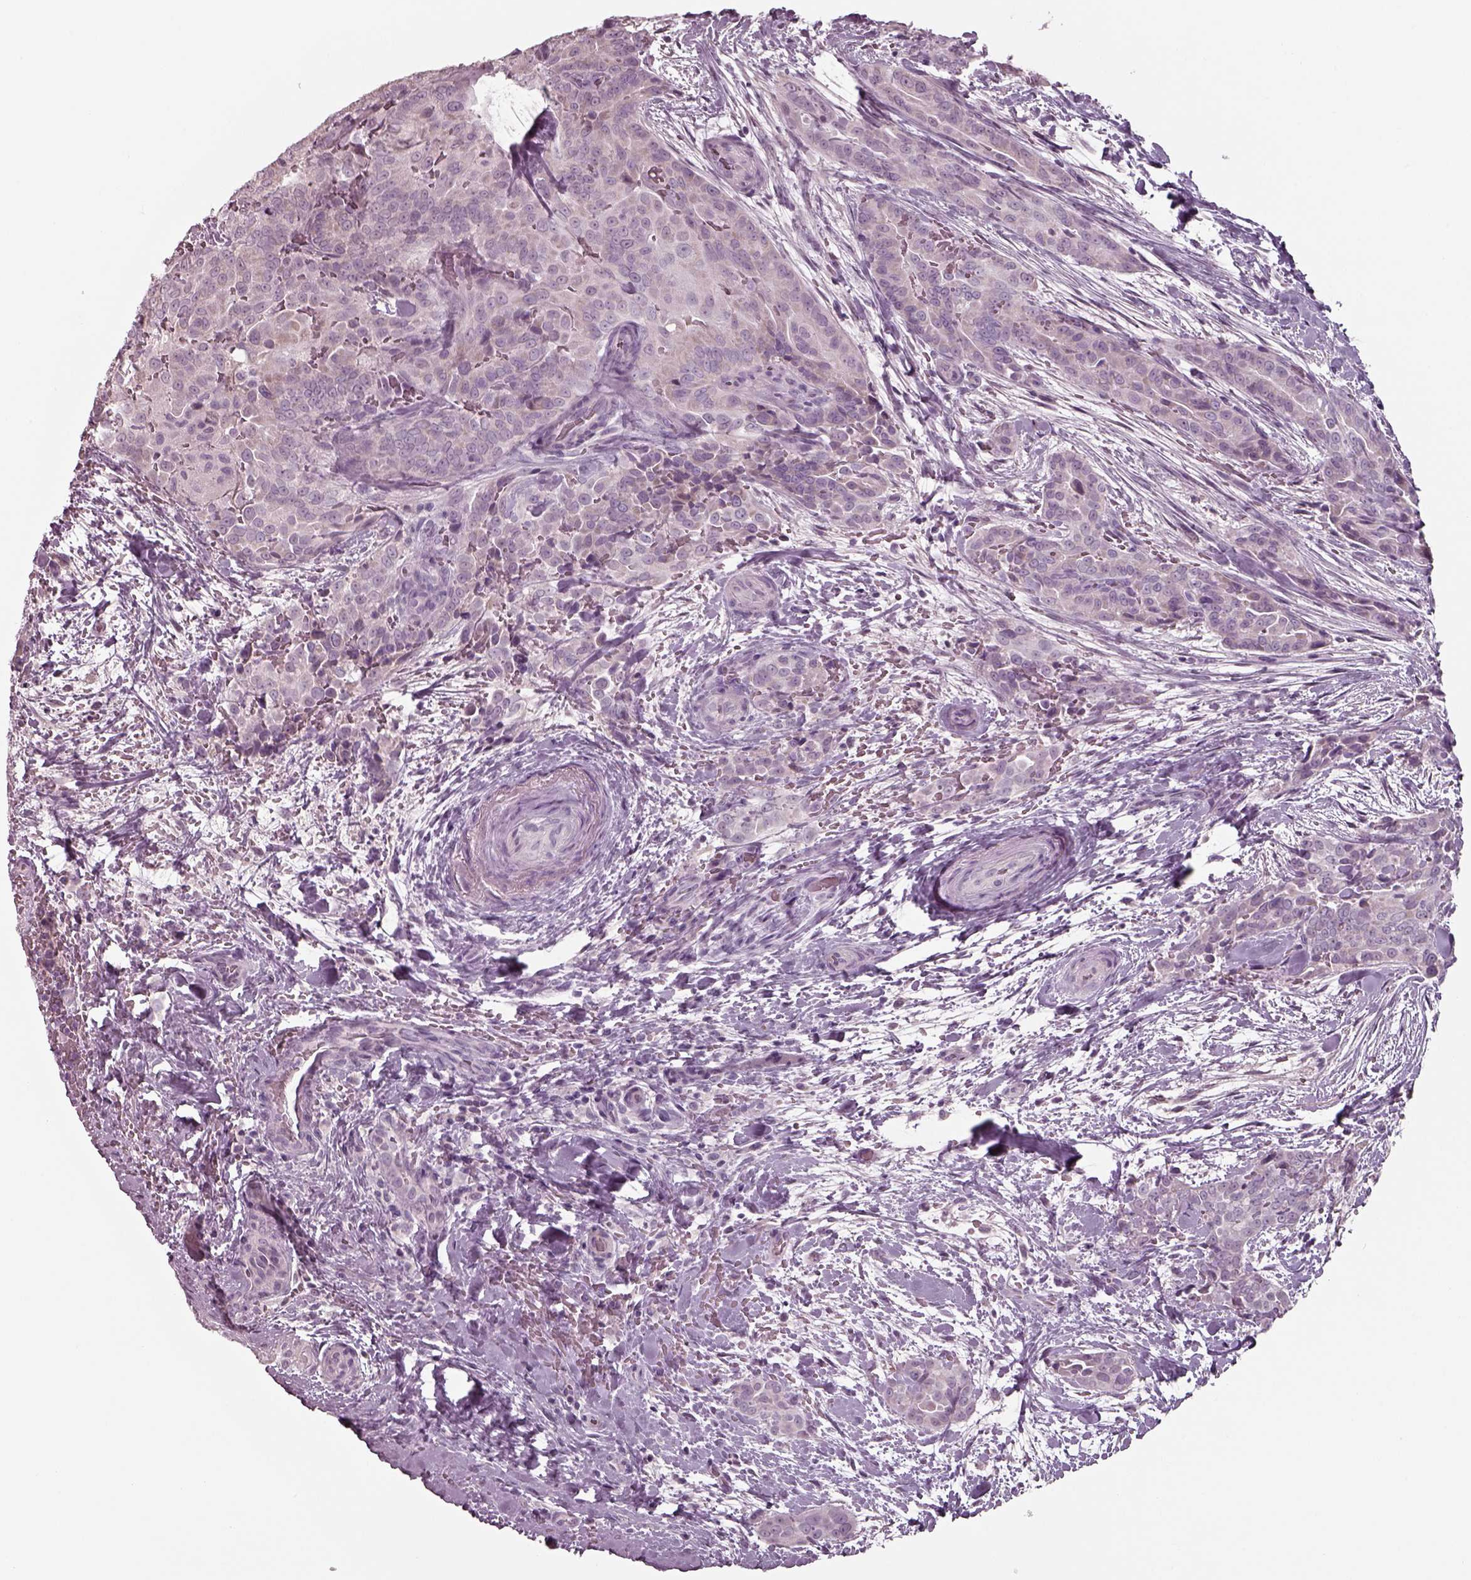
{"staining": {"intensity": "negative", "quantity": "none", "location": "none"}, "tissue": "thyroid cancer", "cell_type": "Tumor cells", "image_type": "cancer", "snomed": [{"axis": "morphology", "description": "Papillary adenocarcinoma, NOS"}, {"axis": "topography", "description": "Thyroid gland"}], "caption": "Immunohistochemical staining of thyroid cancer (papillary adenocarcinoma) shows no significant expression in tumor cells.", "gene": "SEPTIN14", "patient": {"sex": "male", "age": 61}}